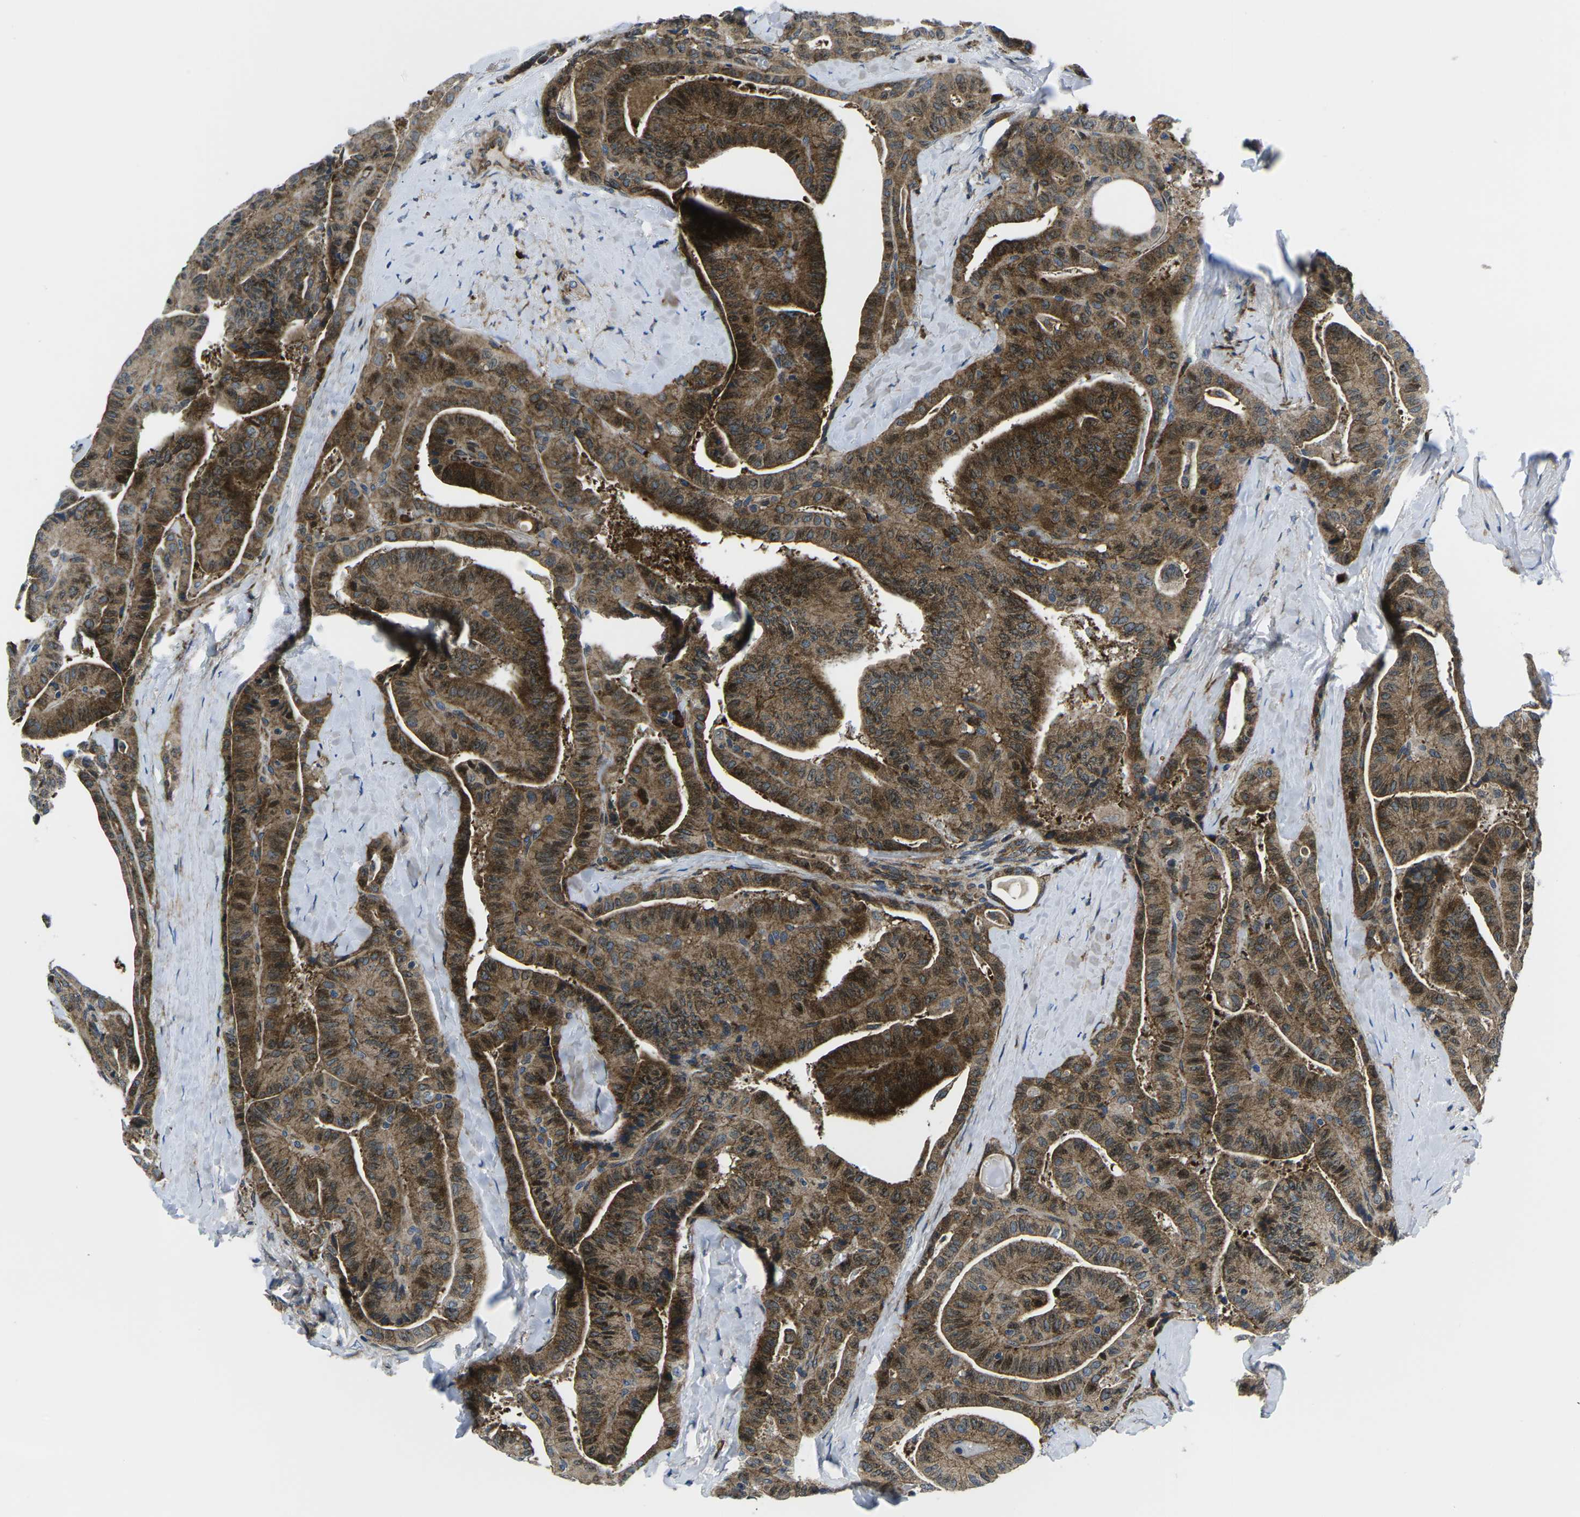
{"staining": {"intensity": "moderate", "quantity": ">75%", "location": "cytoplasmic/membranous"}, "tissue": "thyroid cancer", "cell_type": "Tumor cells", "image_type": "cancer", "snomed": [{"axis": "morphology", "description": "Papillary adenocarcinoma, NOS"}, {"axis": "topography", "description": "Thyroid gland"}], "caption": "Human thyroid cancer (papillary adenocarcinoma) stained with a protein marker exhibits moderate staining in tumor cells.", "gene": "EIF4E", "patient": {"sex": "male", "age": 77}}